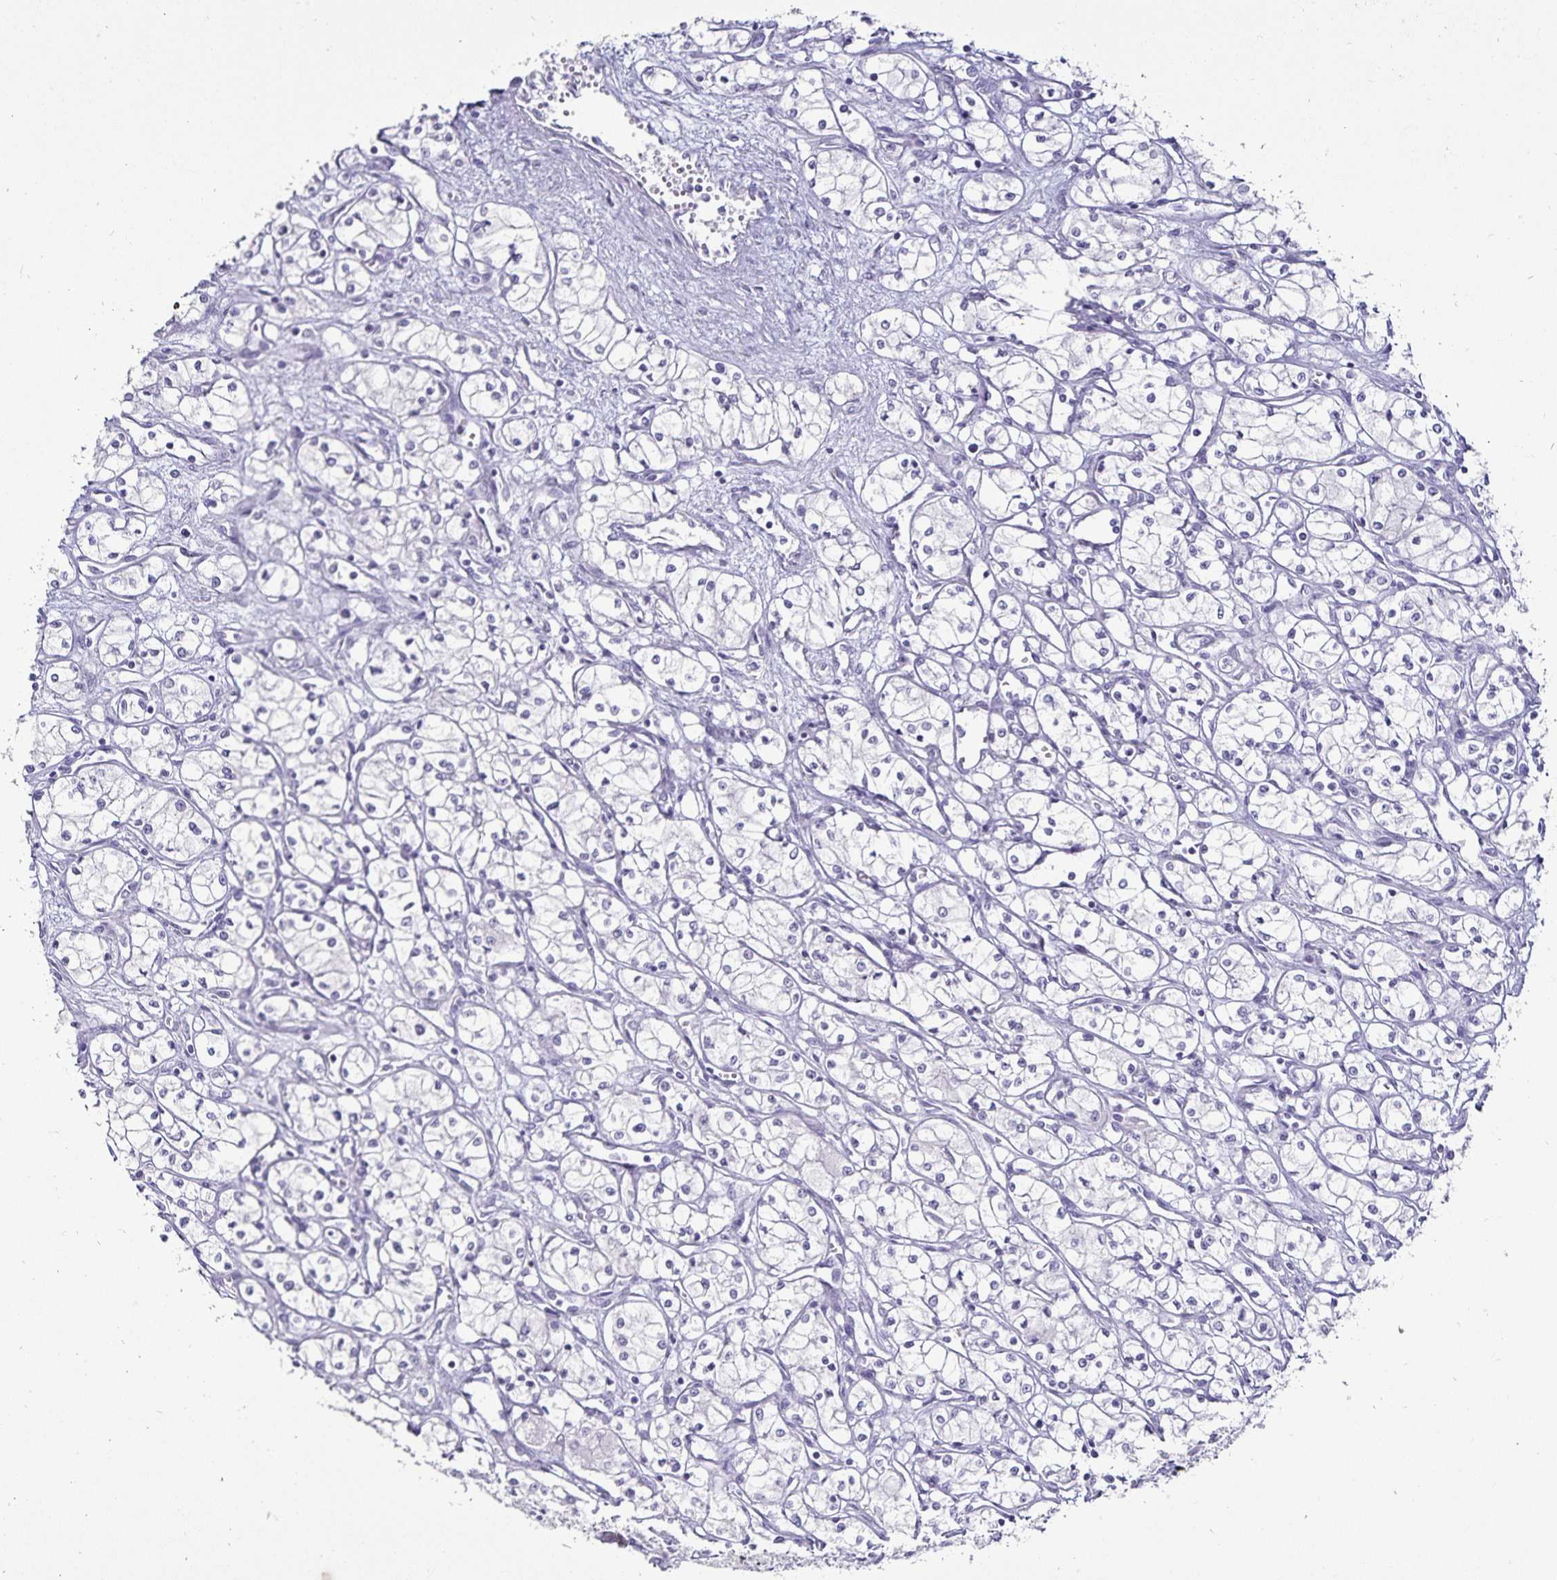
{"staining": {"intensity": "negative", "quantity": "none", "location": "none"}, "tissue": "renal cancer", "cell_type": "Tumor cells", "image_type": "cancer", "snomed": [{"axis": "morphology", "description": "Normal tissue, NOS"}, {"axis": "morphology", "description": "Adenocarcinoma, NOS"}, {"axis": "topography", "description": "Kidney"}], "caption": "Tumor cells are negative for brown protein staining in renal adenocarcinoma.", "gene": "DEFA6", "patient": {"sex": "male", "age": 59}}